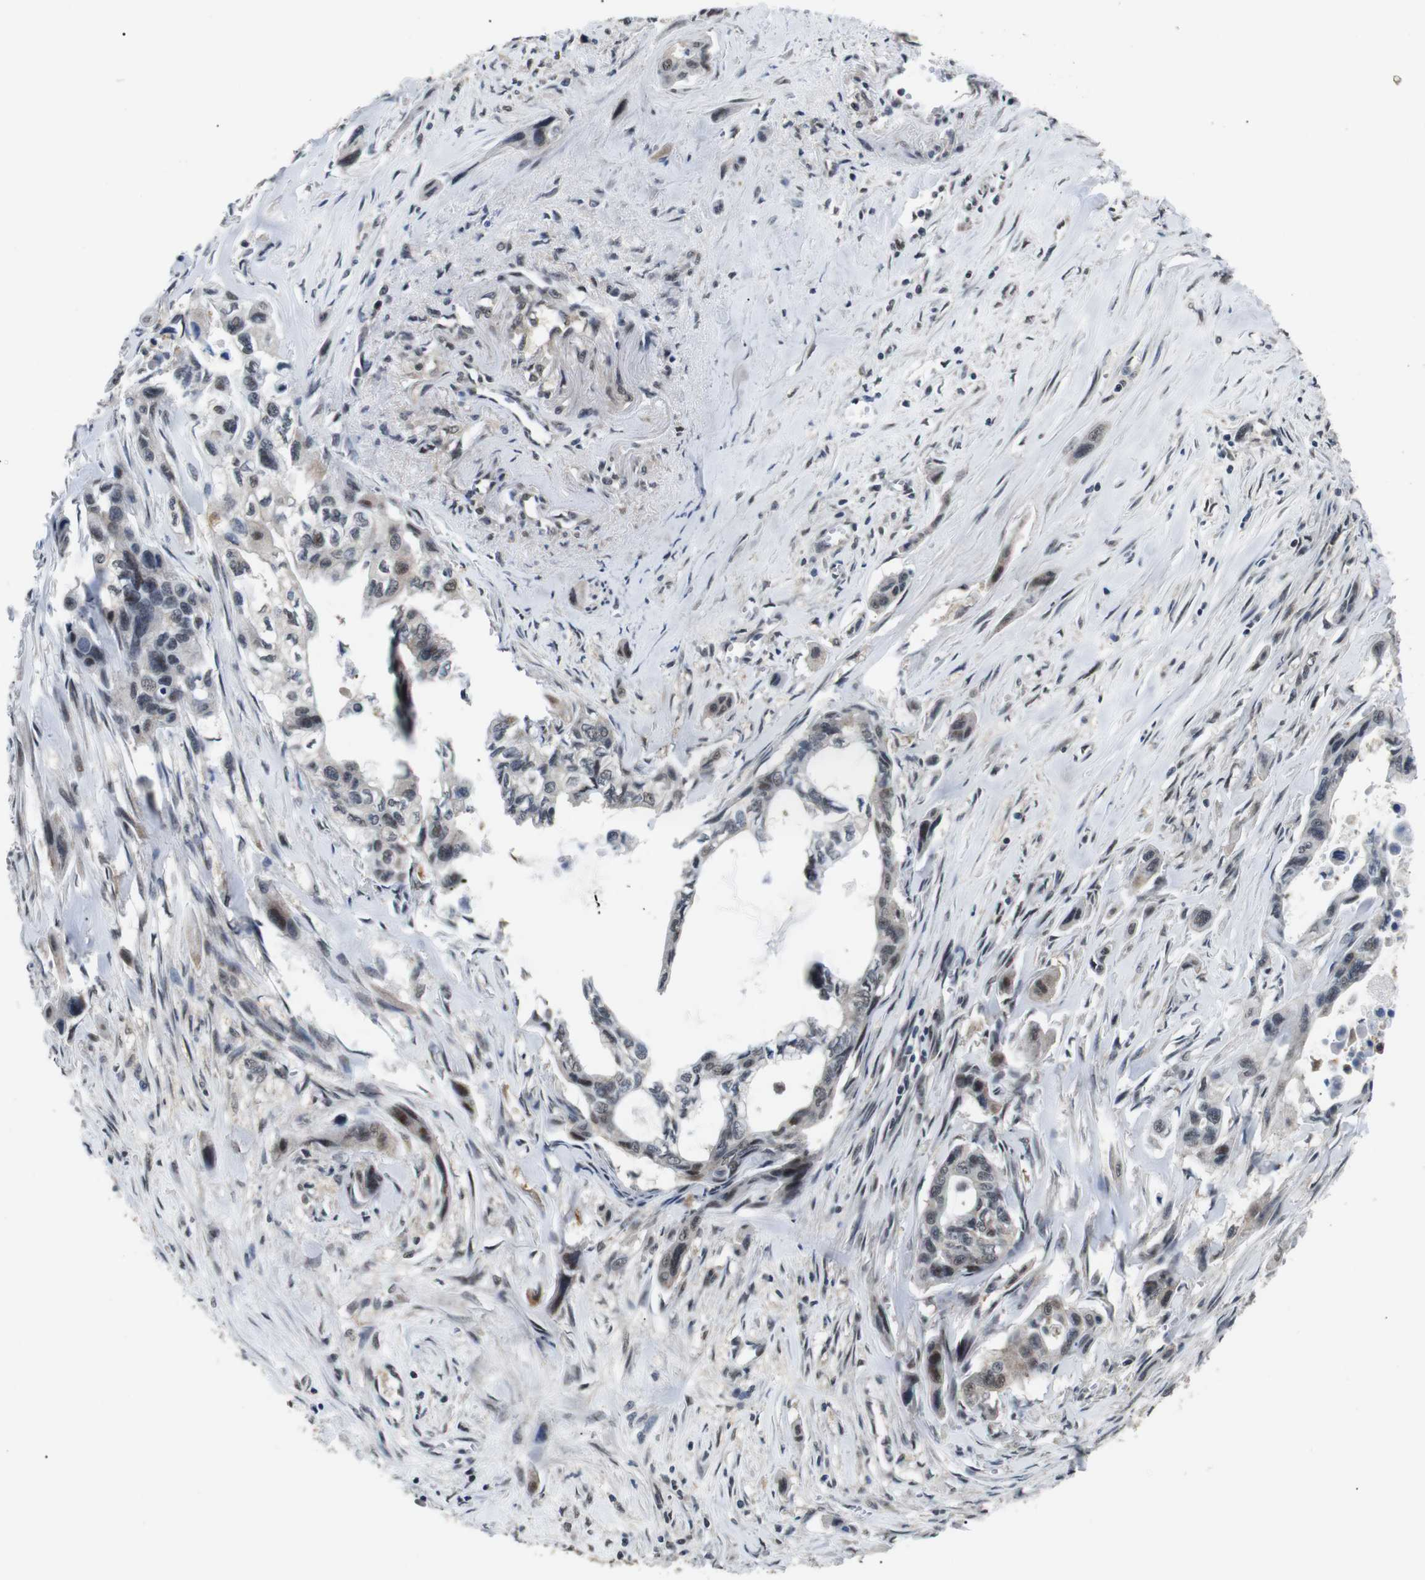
{"staining": {"intensity": "moderate", "quantity": "<25%", "location": "nuclear"}, "tissue": "pancreatic cancer", "cell_type": "Tumor cells", "image_type": "cancer", "snomed": [{"axis": "morphology", "description": "Adenocarcinoma, NOS"}, {"axis": "topography", "description": "Pancreas"}], "caption": "IHC photomicrograph of human adenocarcinoma (pancreatic) stained for a protein (brown), which exhibits low levels of moderate nuclear positivity in about <25% of tumor cells.", "gene": "SKP1", "patient": {"sex": "male", "age": 73}}